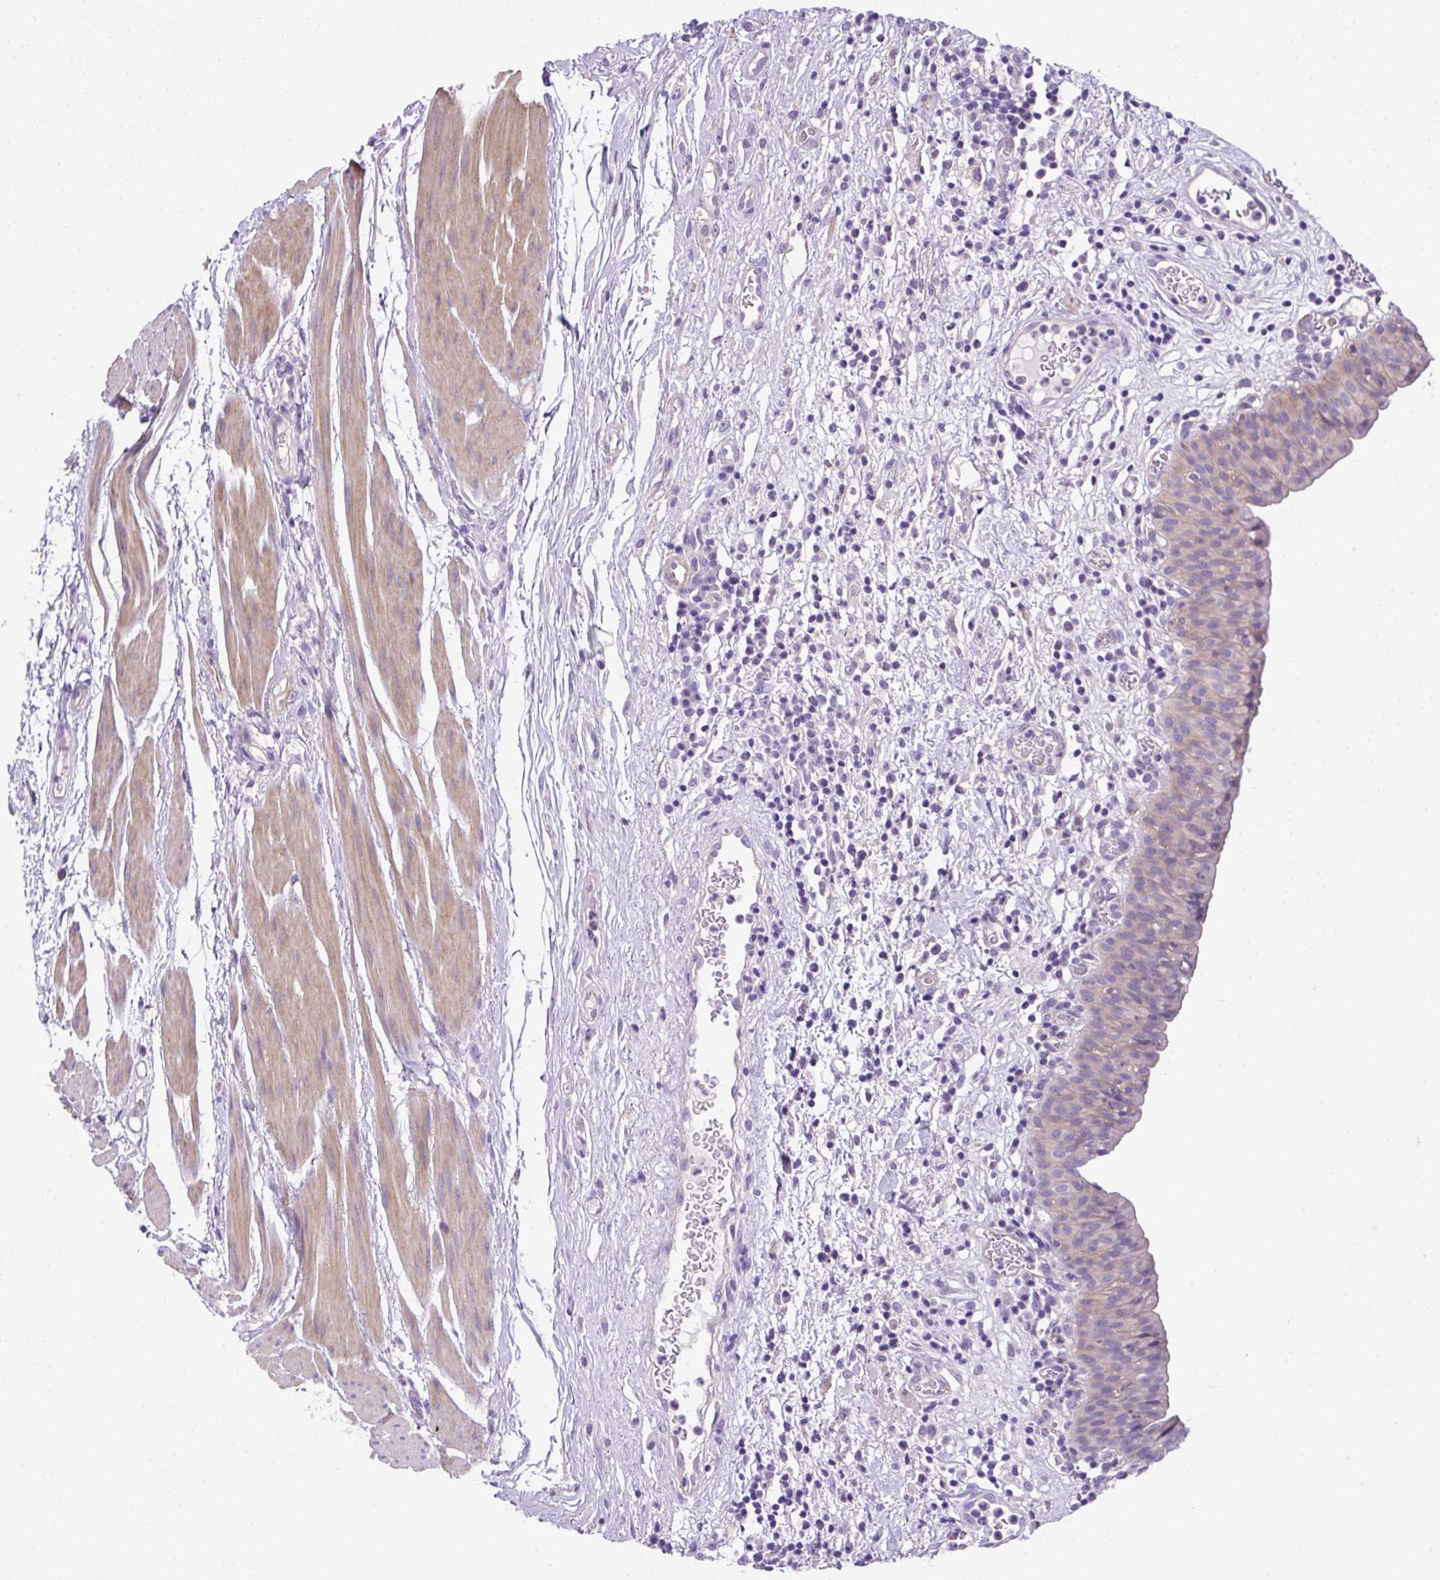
{"staining": {"intensity": "weak", "quantity": "<25%", "location": "cytoplasmic/membranous"}, "tissue": "urinary bladder", "cell_type": "Urothelial cells", "image_type": "normal", "snomed": [{"axis": "morphology", "description": "Normal tissue, NOS"}, {"axis": "morphology", "description": "Inflammation, NOS"}, {"axis": "topography", "description": "Urinary bladder"}], "caption": "Urothelial cells show no significant staining in benign urinary bladder. Brightfield microscopy of immunohistochemistry (IHC) stained with DAB (3,3'-diaminobenzidine) (brown) and hematoxylin (blue), captured at high magnification.", "gene": "NPTN", "patient": {"sex": "male", "age": 57}}